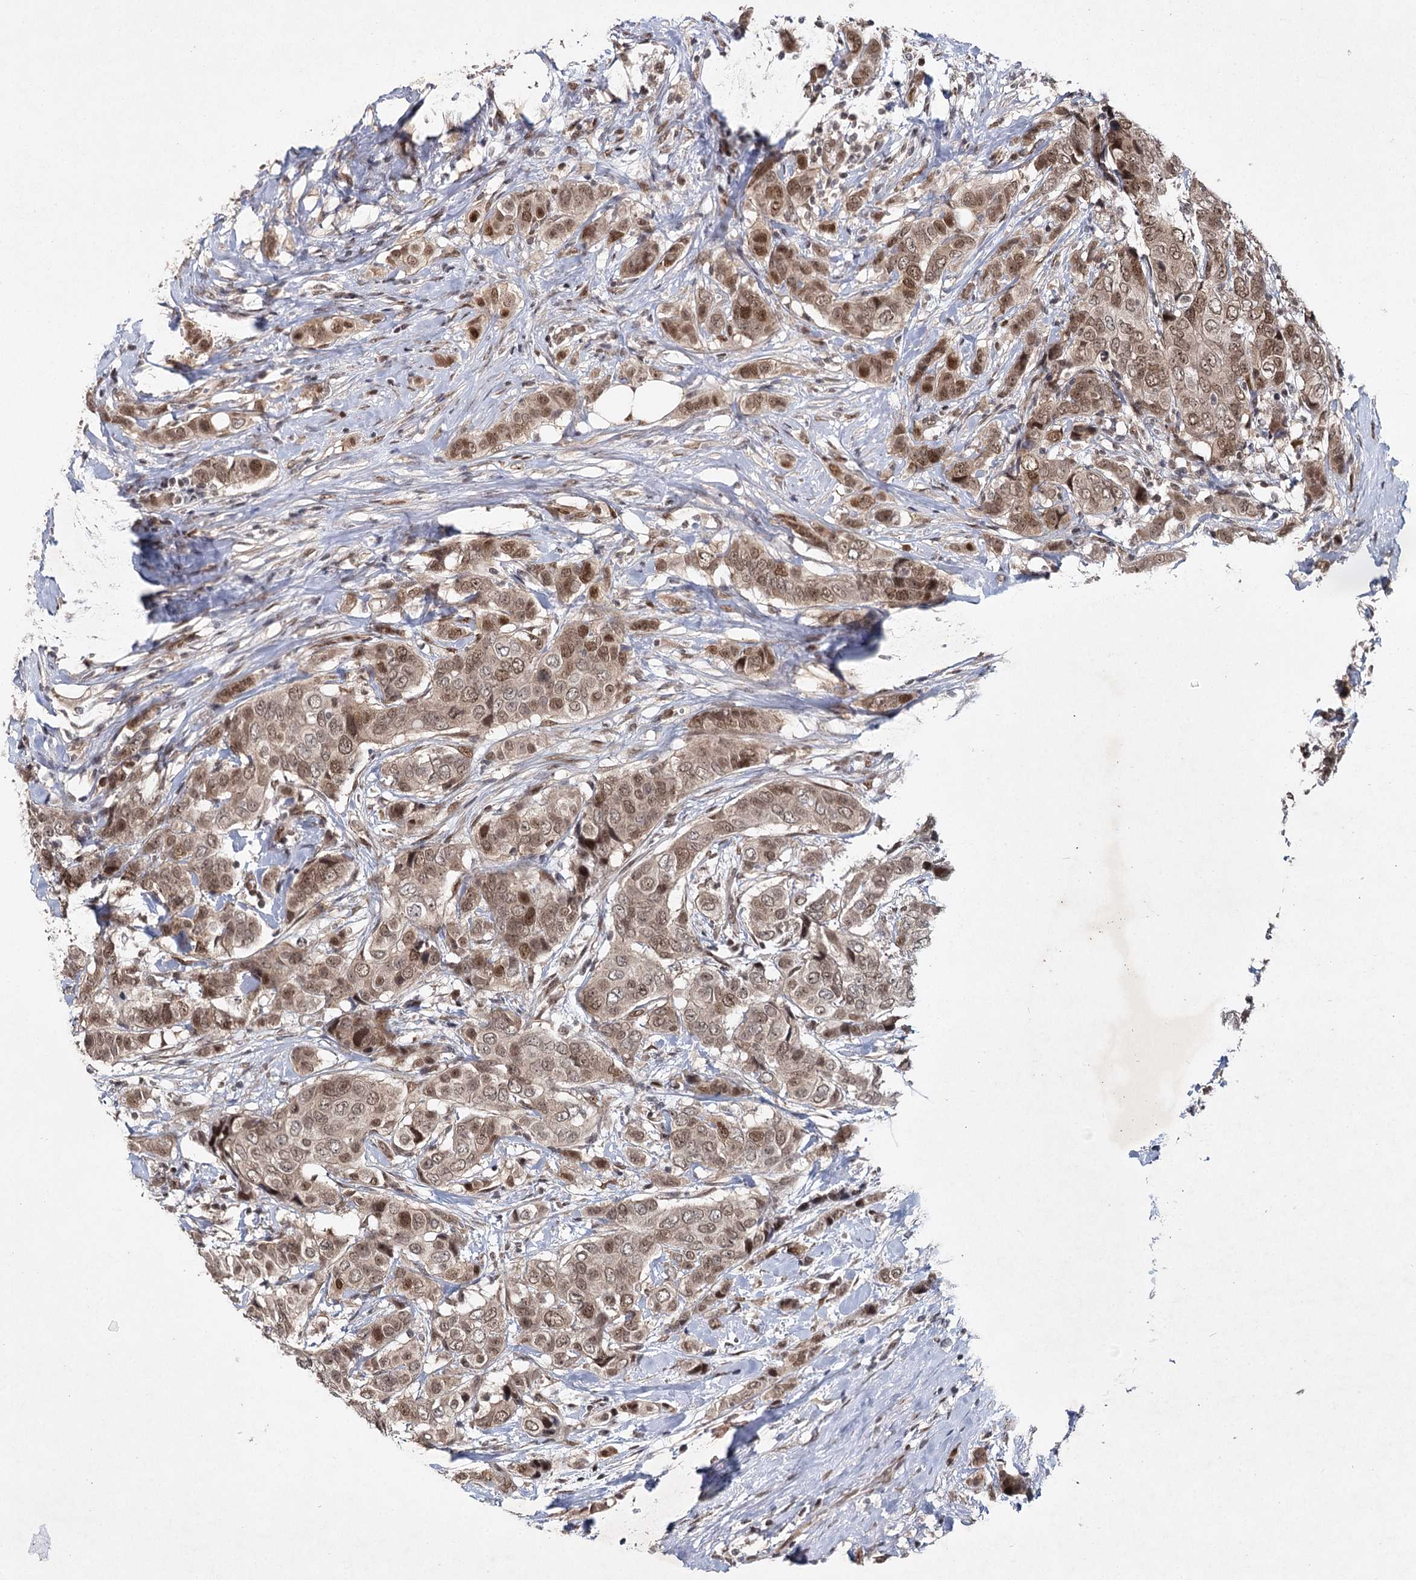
{"staining": {"intensity": "moderate", "quantity": ">75%", "location": "nuclear"}, "tissue": "breast cancer", "cell_type": "Tumor cells", "image_type": "cancer", "snomed": [{"axis": "morphology", "description": "Lobular carcinoma"}, {"axis": "topography", "description": "Breast"}], "caption": "A brown stain highlights moderate nuclear staining of a protein in lobular carcinoma (breast) tumor cells.", "gene": "DCUN1D4", "patient": {"sex": "female", "age": 51}}